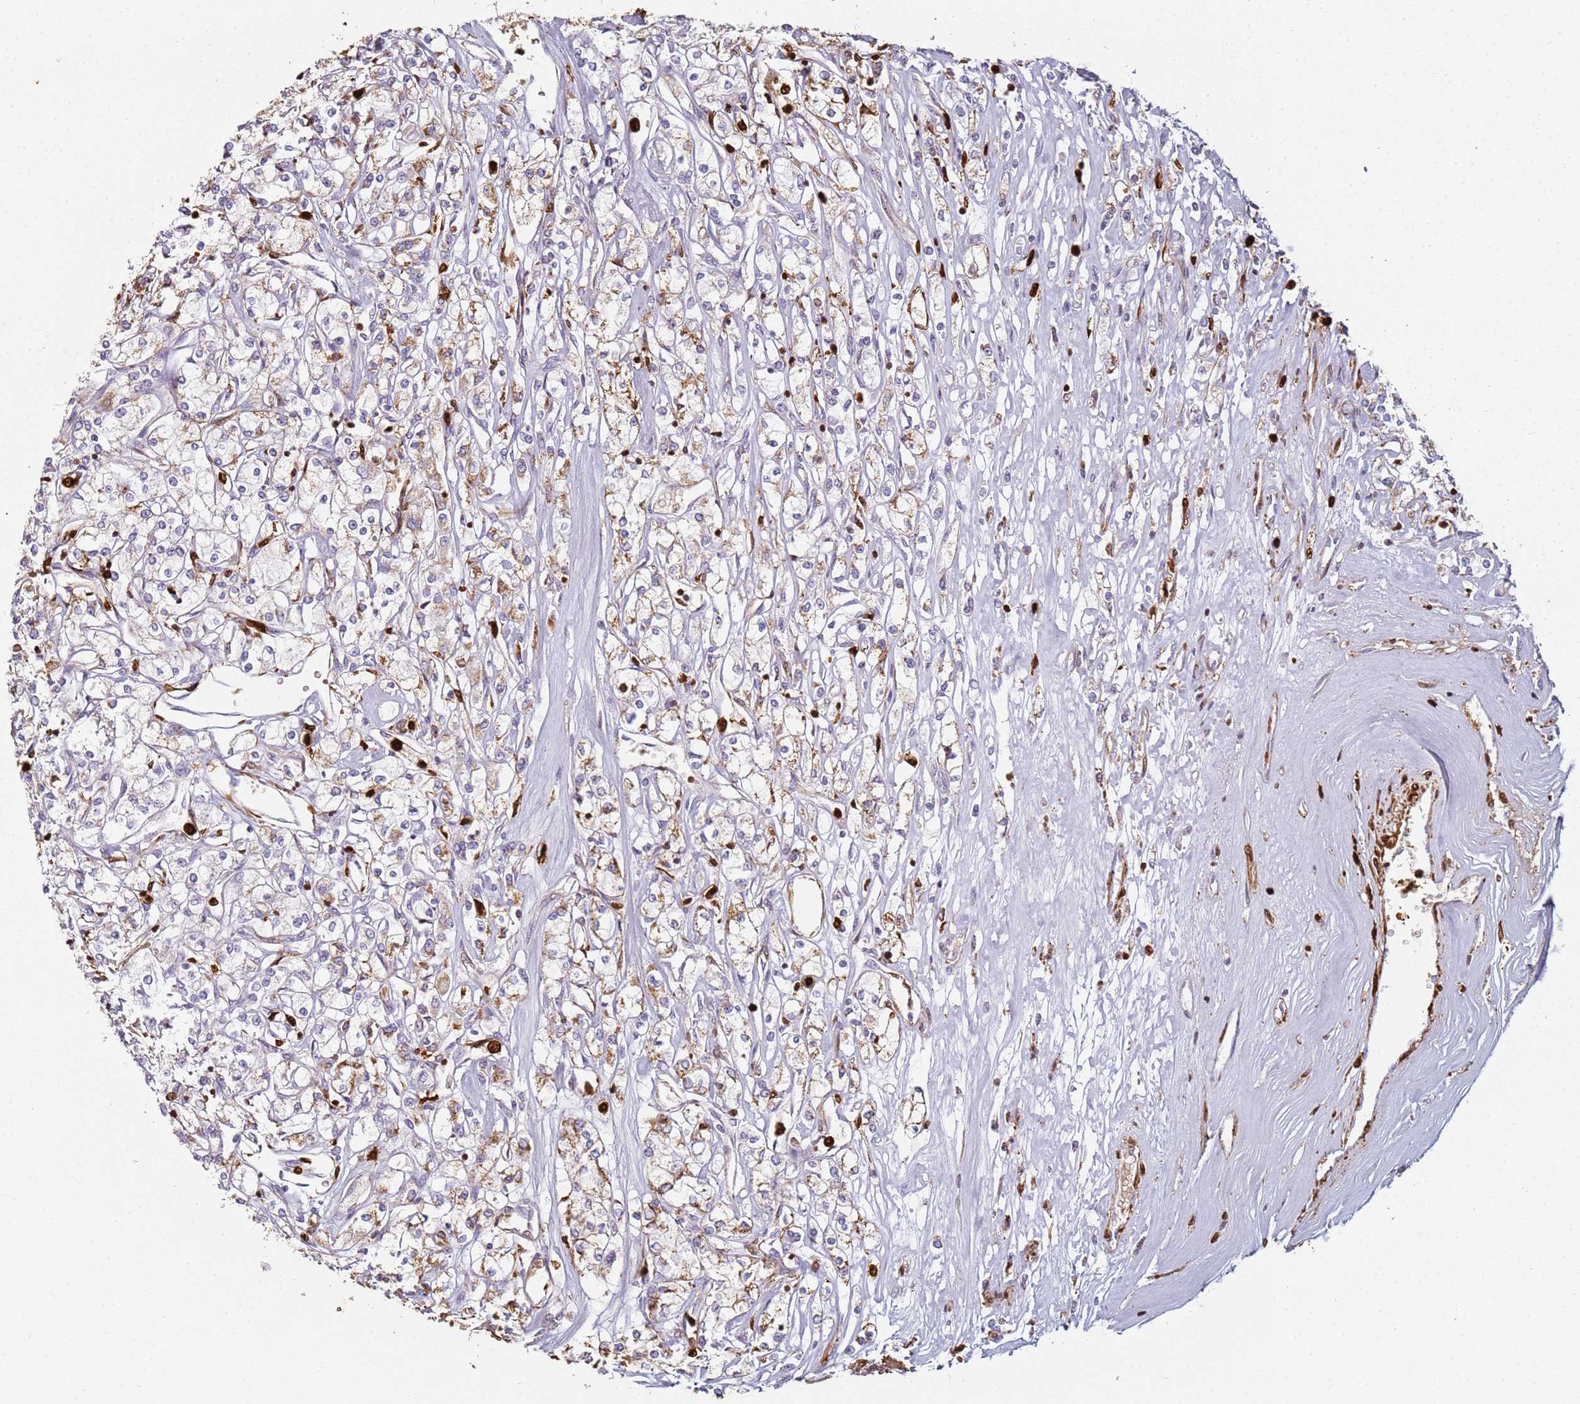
{"staining": {"intensity": "negative", "quantity": "none", "location": "none"}, "tissue": "renal cancer", "cell_type": "Tumor cells", "image_type": "cancer", "snomed": [{"axis": "morphology", "description": "Adenocarcinoma, NOS"}, {"axis": "topography", "description": "Kidney"}], "caption": "IHC image of neoplastic tissue: renal cancer (adenocarcinoma) stained with DAB shows no significant protein expression in tumor cells.", "gene": "S100A4", "patient": {"sex": "female", "age": 59}}